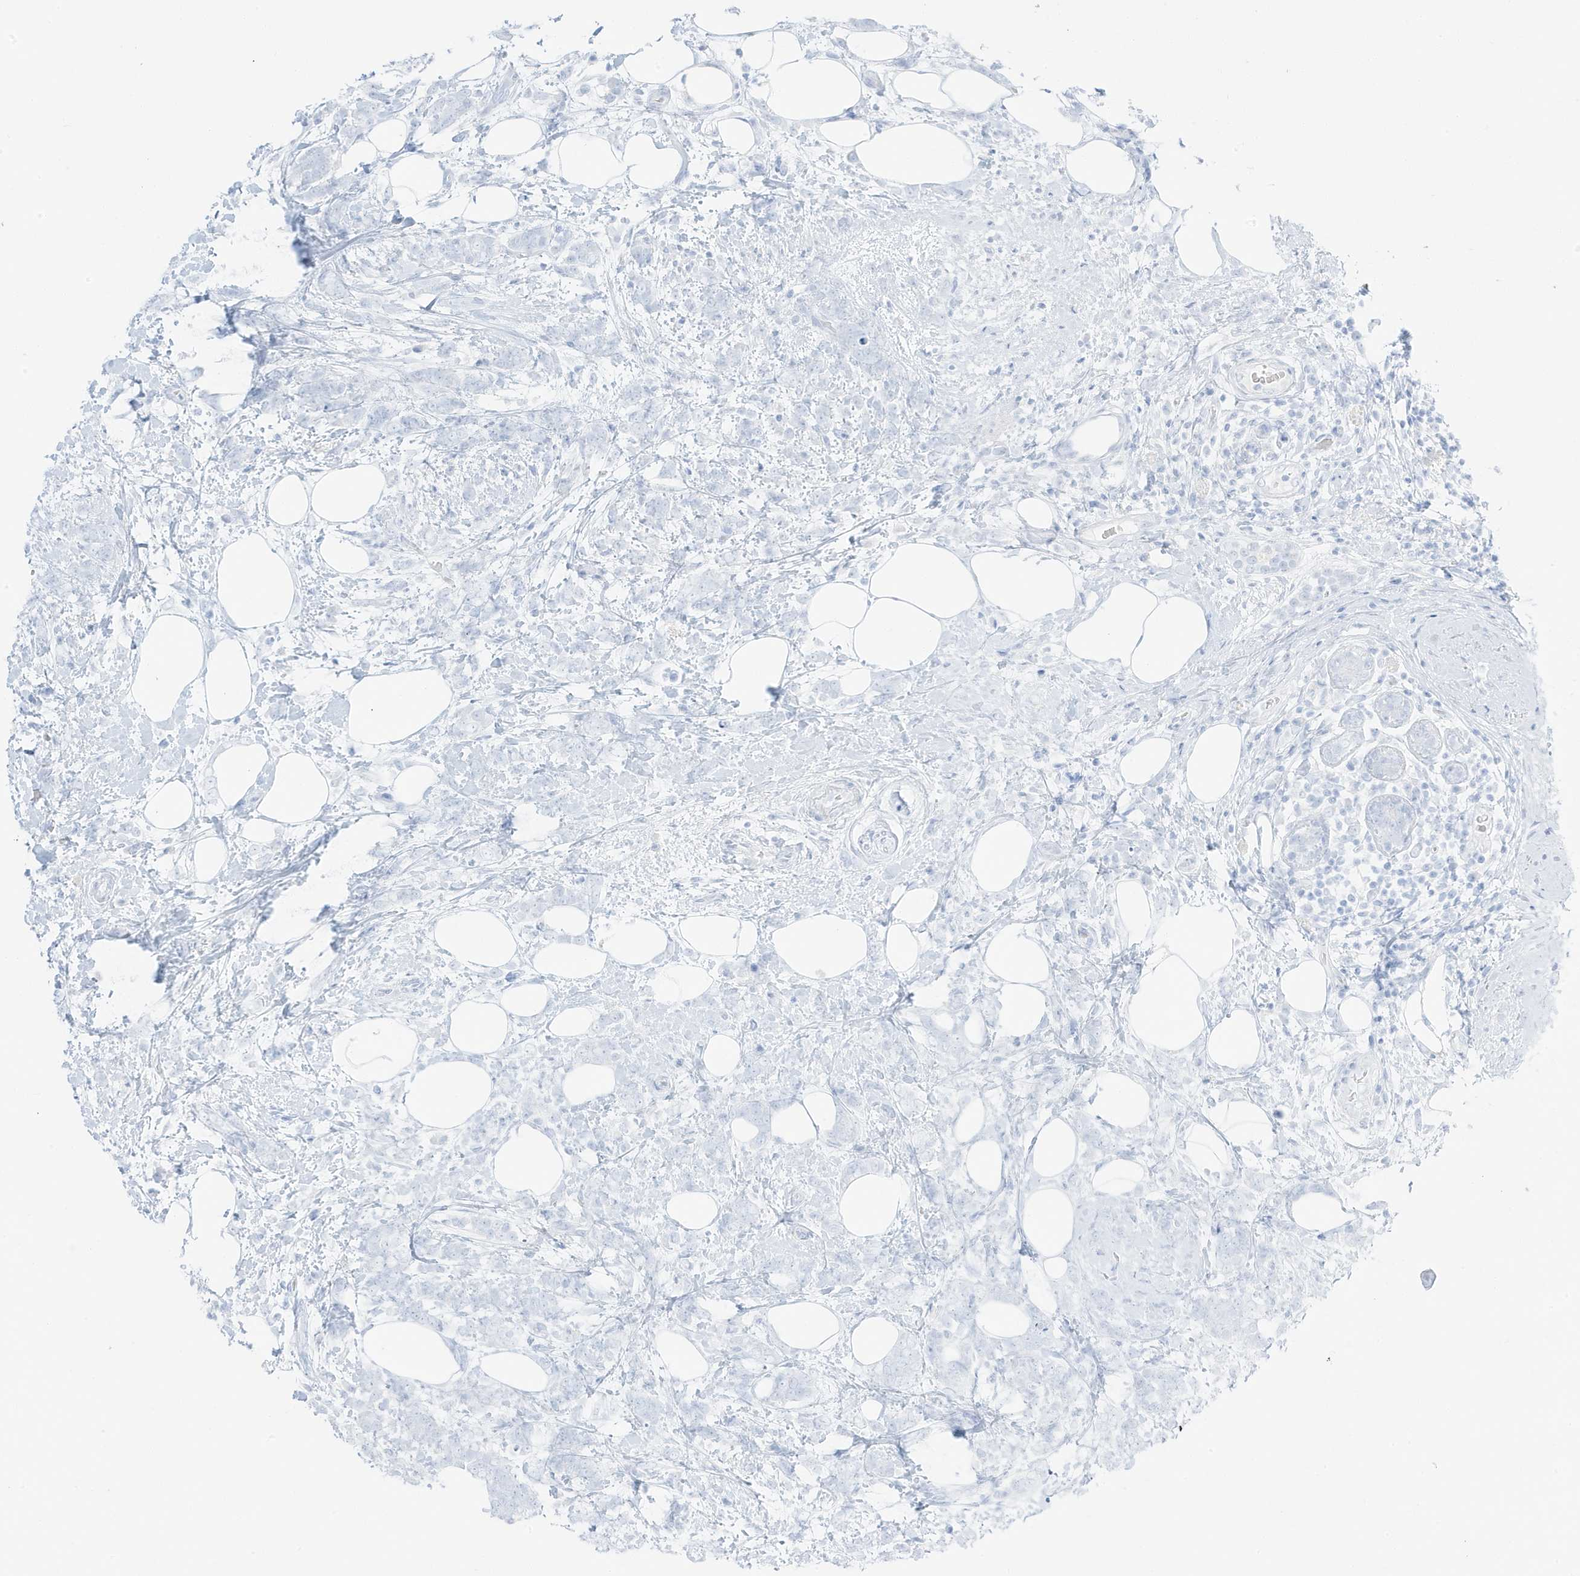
{"staining": {"intensity": "negative", "quantity": "none", "location": "none"}, "tissue": "breast cancer", "cell_type": "Tumor cells", "image_type": "cancer", "snomed": [{"axis": "morphology", "description": "Lobular carcinoma"}, {"axis": "topography", "description": "Breast"}], "caption": "Immunohistochemical staining of human breast cancer displays no significant expression in tumor cells. (Brightfield microscopy of DAB immunohistochemistry at high magnification).", "gene": "SLC22A13", "patient": {"sex": "female", "age": 58}}